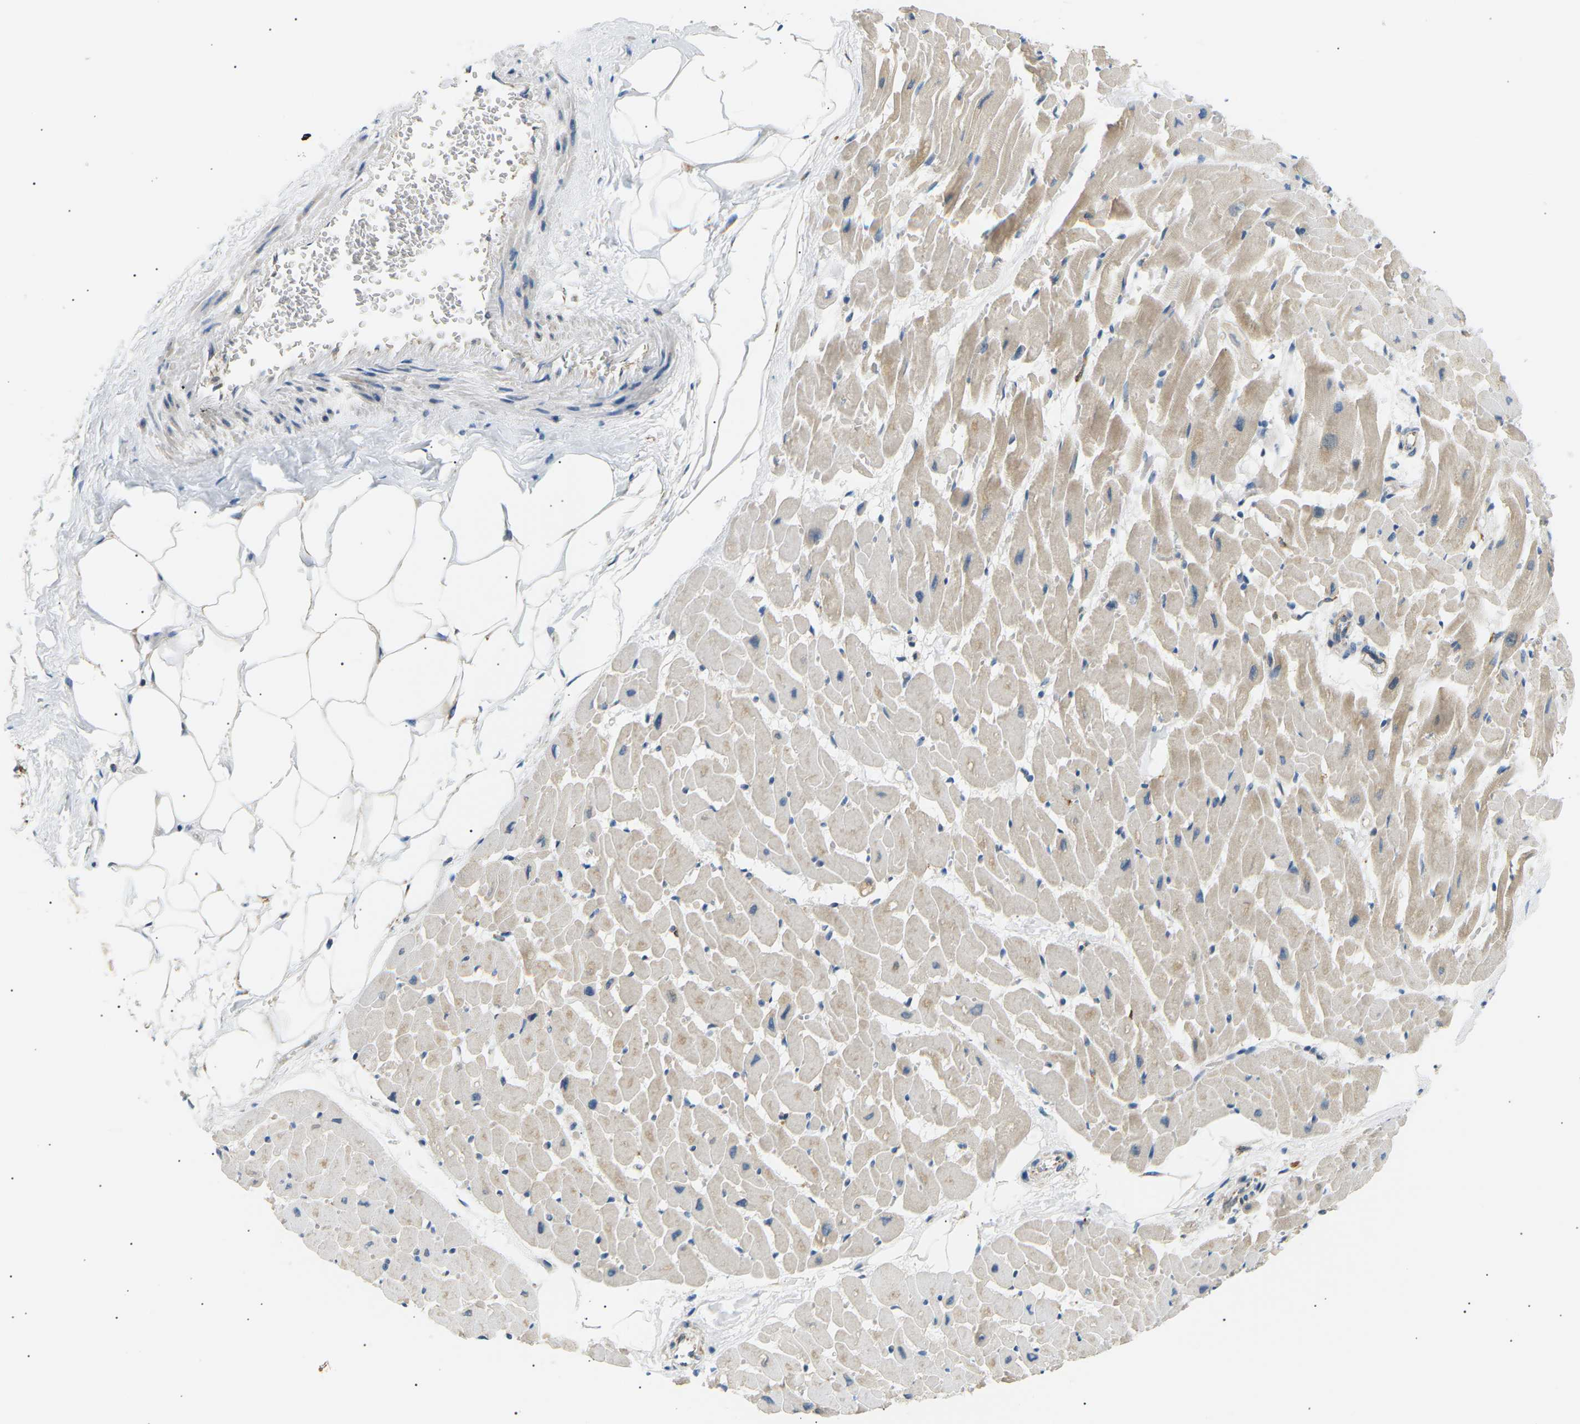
{"staining": {"intensity": "moderate", "quantity": "<25%", "location": "cytoplasmic/membranous"}, "tissue": "heart muscle", "cell_type": "Cardiomyocytes", "image_type": "normal", "snomed": [{"axis": "morphology", "description": "Normal tissue, NOS"}, {"axis": "topography", "description": "Heart"}], "caption": "IHC micrograph of benign heart muscle stained for a protein (brown), which demonstrates low levels of moderate cytoplasmic/membranous positivity in approximately <25% of cardiomyocytes.", "gene": "TBC1D8", "patient": {"sex": "female", "age": 19}}